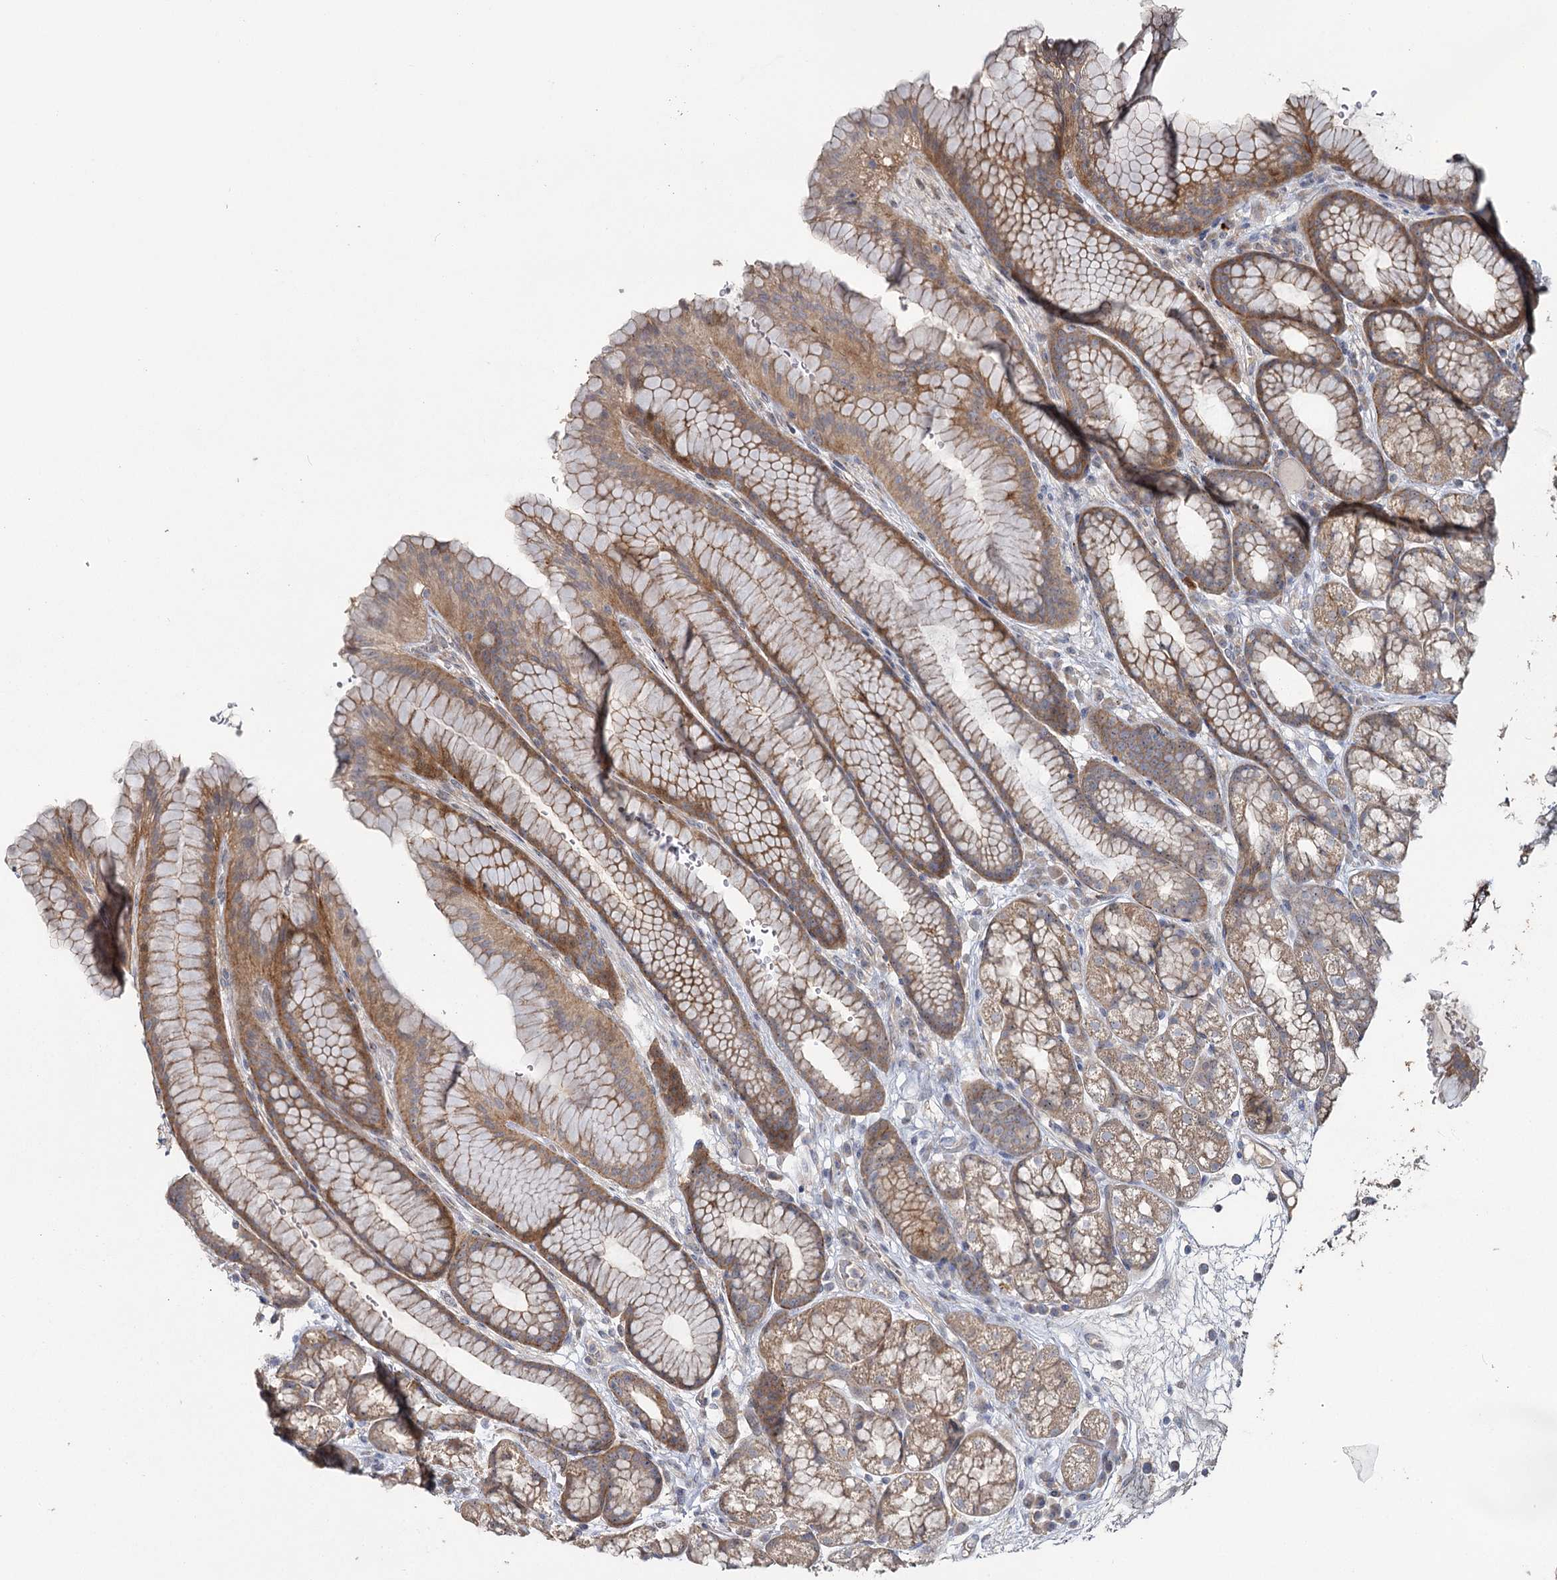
{"staining": {"intensity": "moderate", "quantity": ">75%", "location": "cytoplasmic/membranous"}, "tissue": "stomach", "cell_type": "Glandular cells", "image_type": "normal", "snomed": [{"axis": "morphology", "description": "Normal tissue, NOS"}, {"axis": "morphology", "description": "Adenocarcinoma, NOS"}, {"axis": "topography", "description": "Stomach"}], "caption": "This histopathology image shows benign stomach stained with immunohistochemistry to label a protein in brown. The cytoplasmic/membranous of glandular cells show moderate positivity for the protein. Nuclei are counter-stained blue.", "gene": "ANGPTL5", "patient": {"sex": "male", "age": 57}}